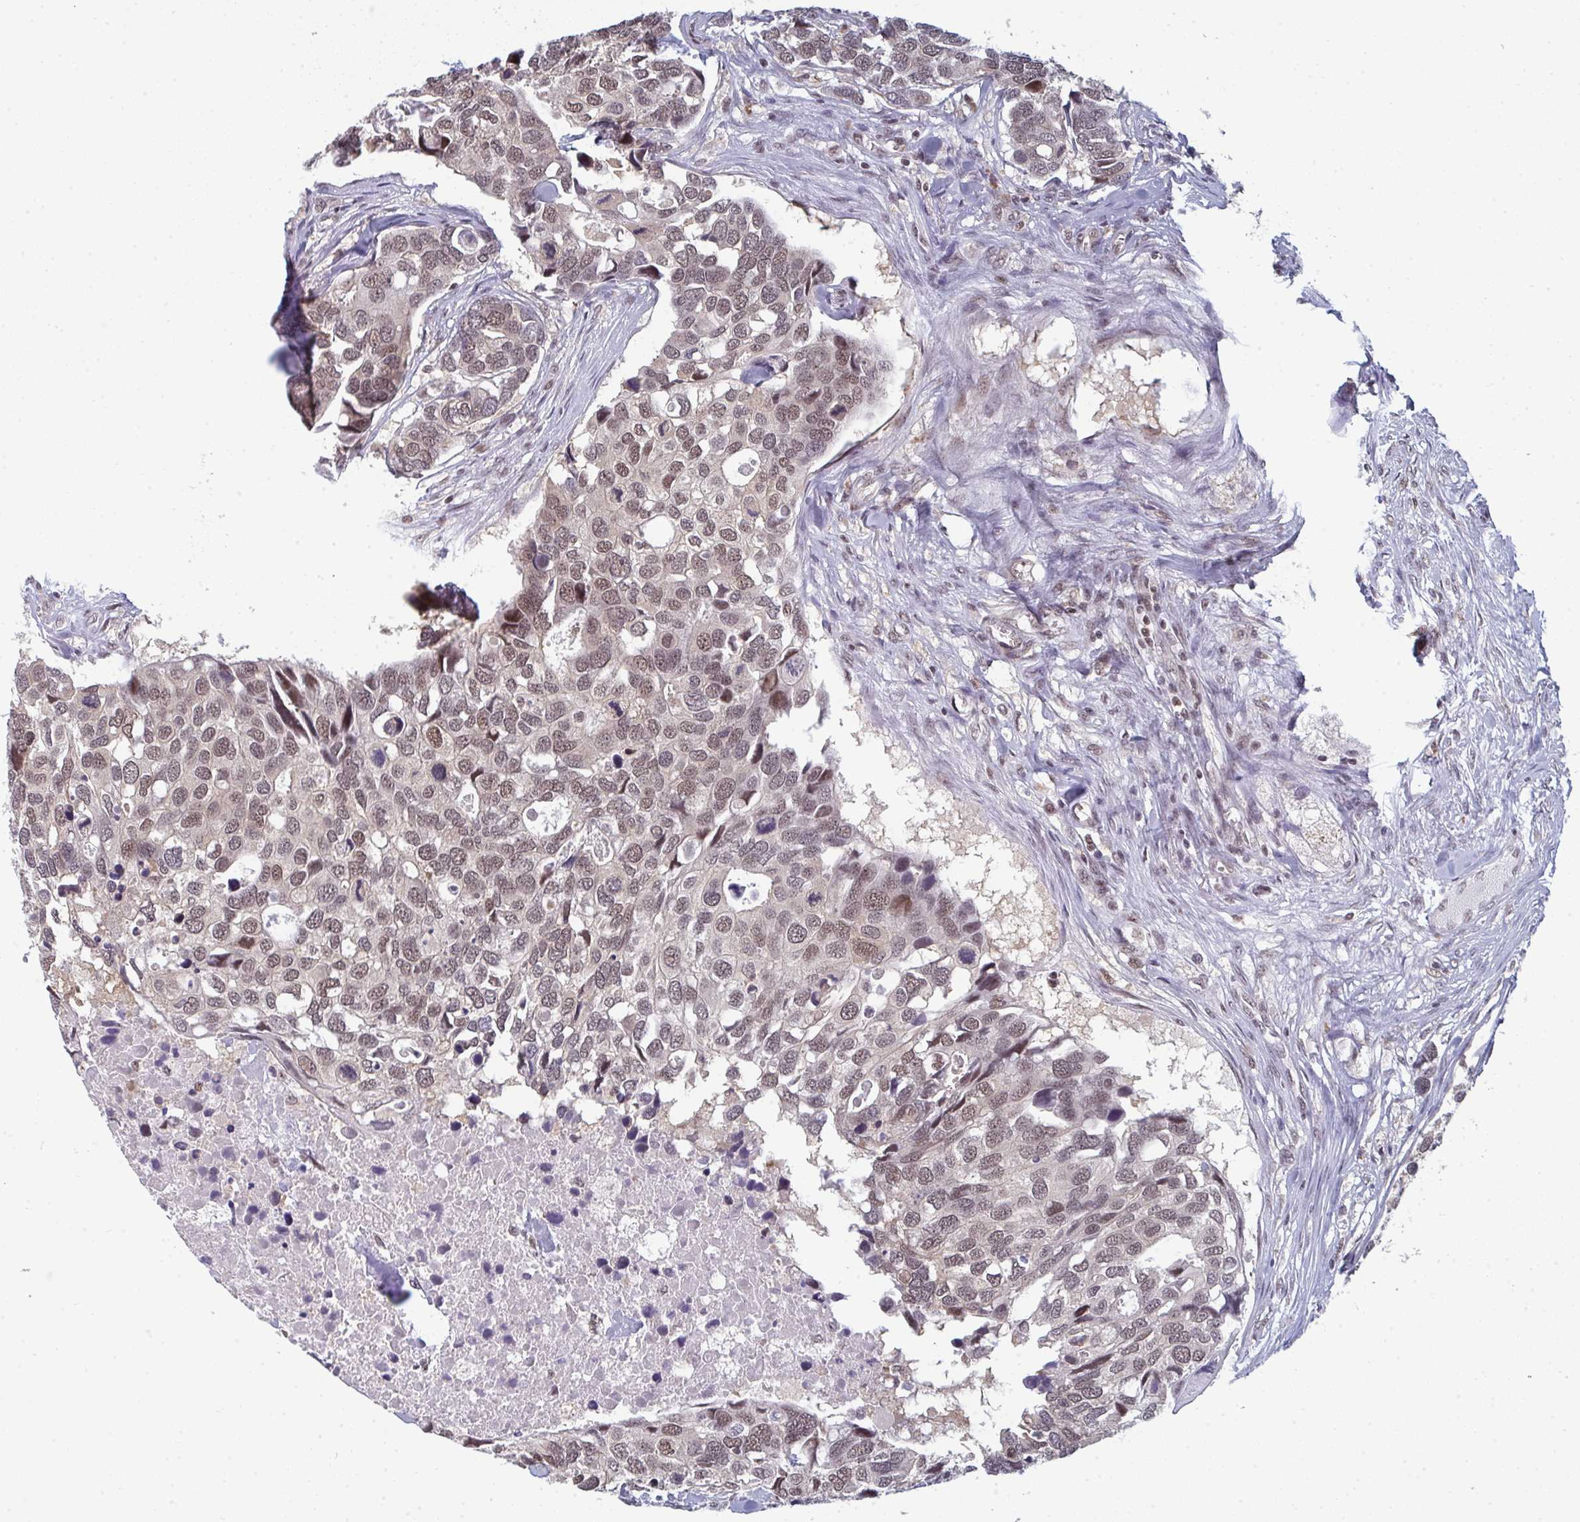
{"staining": {"intensity": "weak", "quantity": ">75%", "location": "nuclear"}, "tissue": "breast cancer", "cell_type": "Tumor cells", "image_type": "cancer", "snomed": [{"axis": "morphology", "description": "Duct carcinoma"}, {"axis": "topography", "description": "Breast"}], "caption": "A histopathology image showing weak nuclear expression in approximately >75% of tumor cells in breast intraductal carcinoma, as visualized by brown immunohistochemical staining.", "gene": "ATF1", "patient": {"sex": "female", "age": 83}}